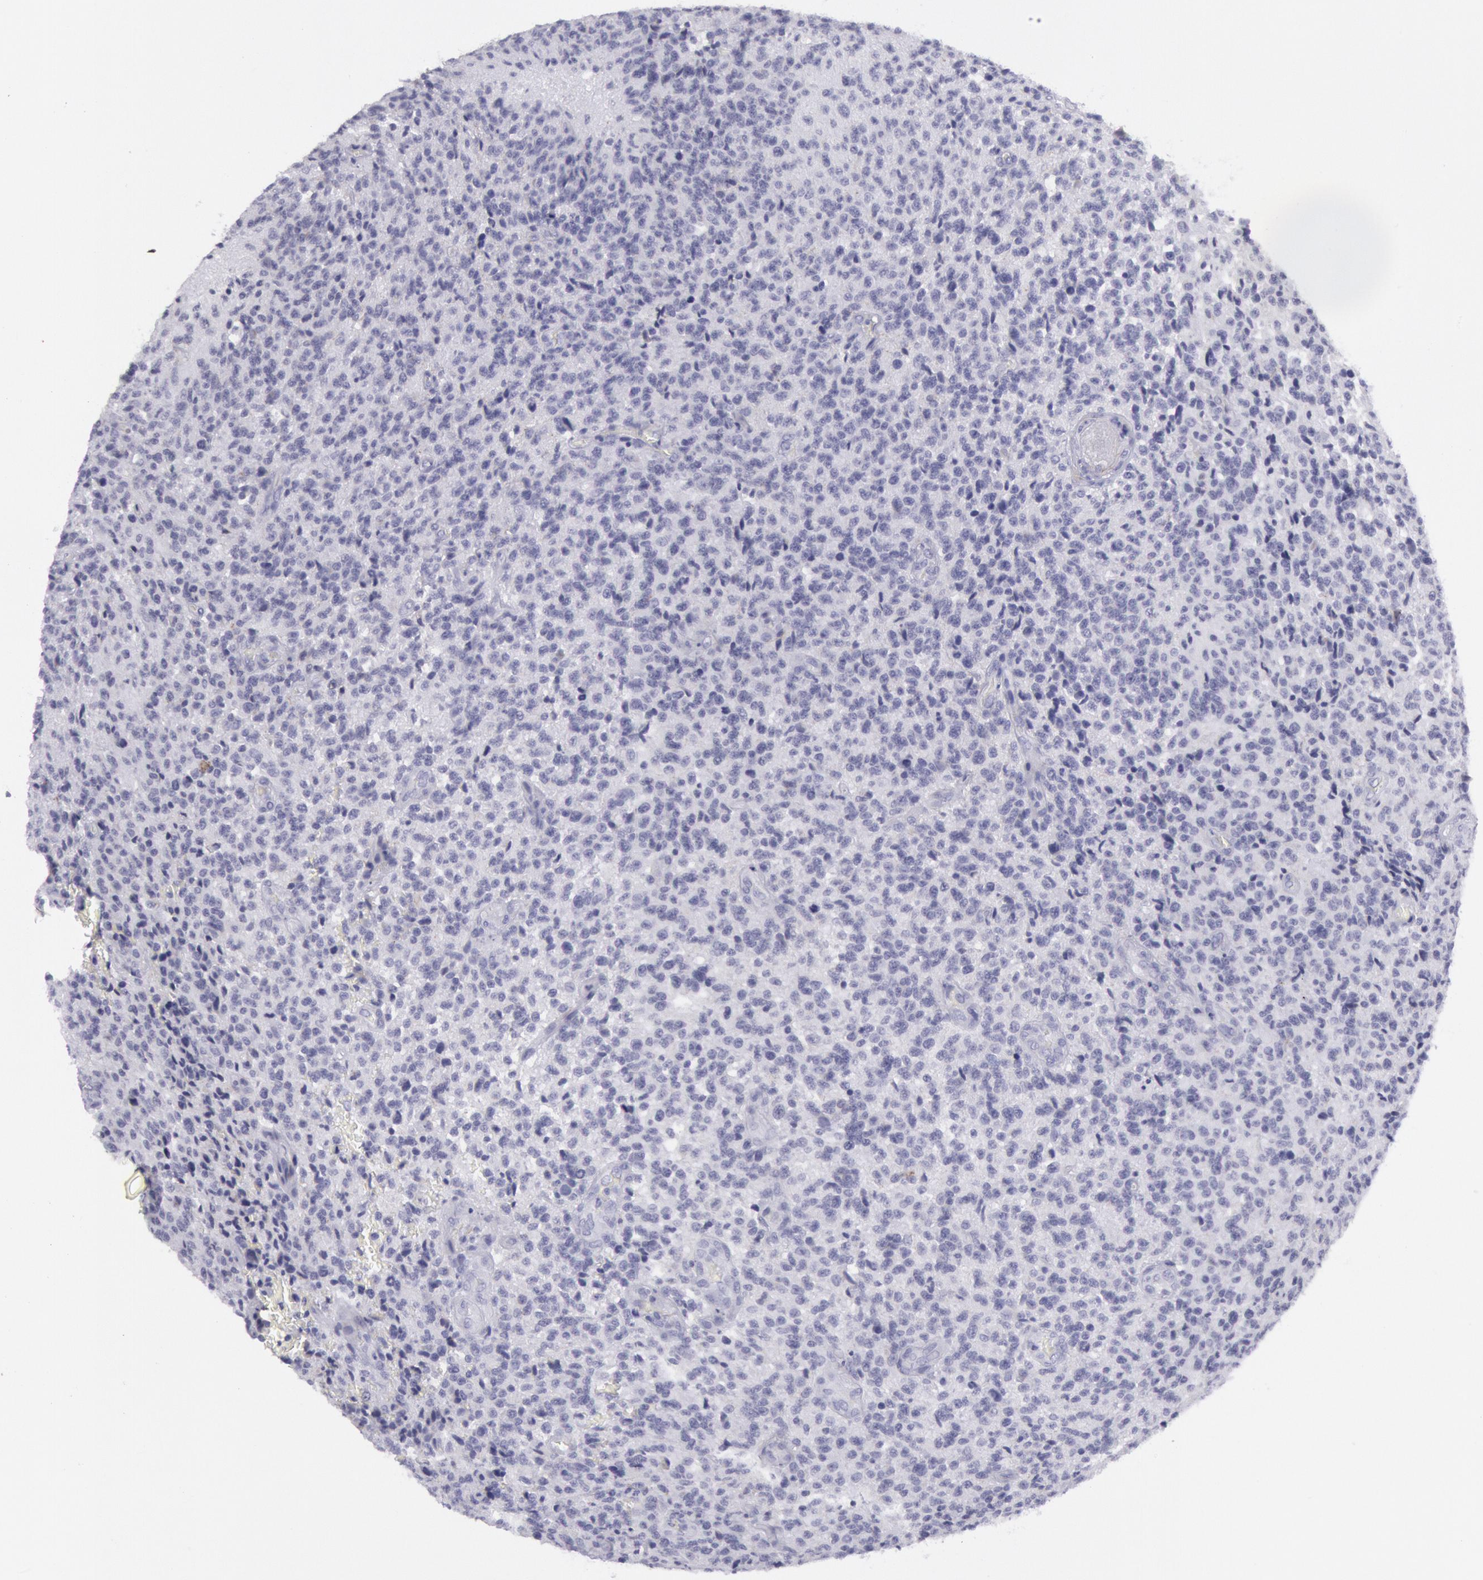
{"staining": {"intensity": "negative", "quantity": "none", "location": "none"}, "tissue": "glioma", "cell_type": "Tumor cells", "image_type": "cancer", "snomed": [{"axis": "morphology", "description": "Glioma, malignant, High grade"}, {"axis": "topography", "description": "Brain"}], "caption": "A high-resolution histopathology image shows immunohistochemistry (IHC) staining of glioma, which exhibits no significant staining in tumor cells. (Stains: DAB immunohistochemistry with hematoxylin counter stain, Microscopy: brightfield microscopy at high magnification).", "gene": "CDH13", "patient": {"sex": "male", "age": 36}}